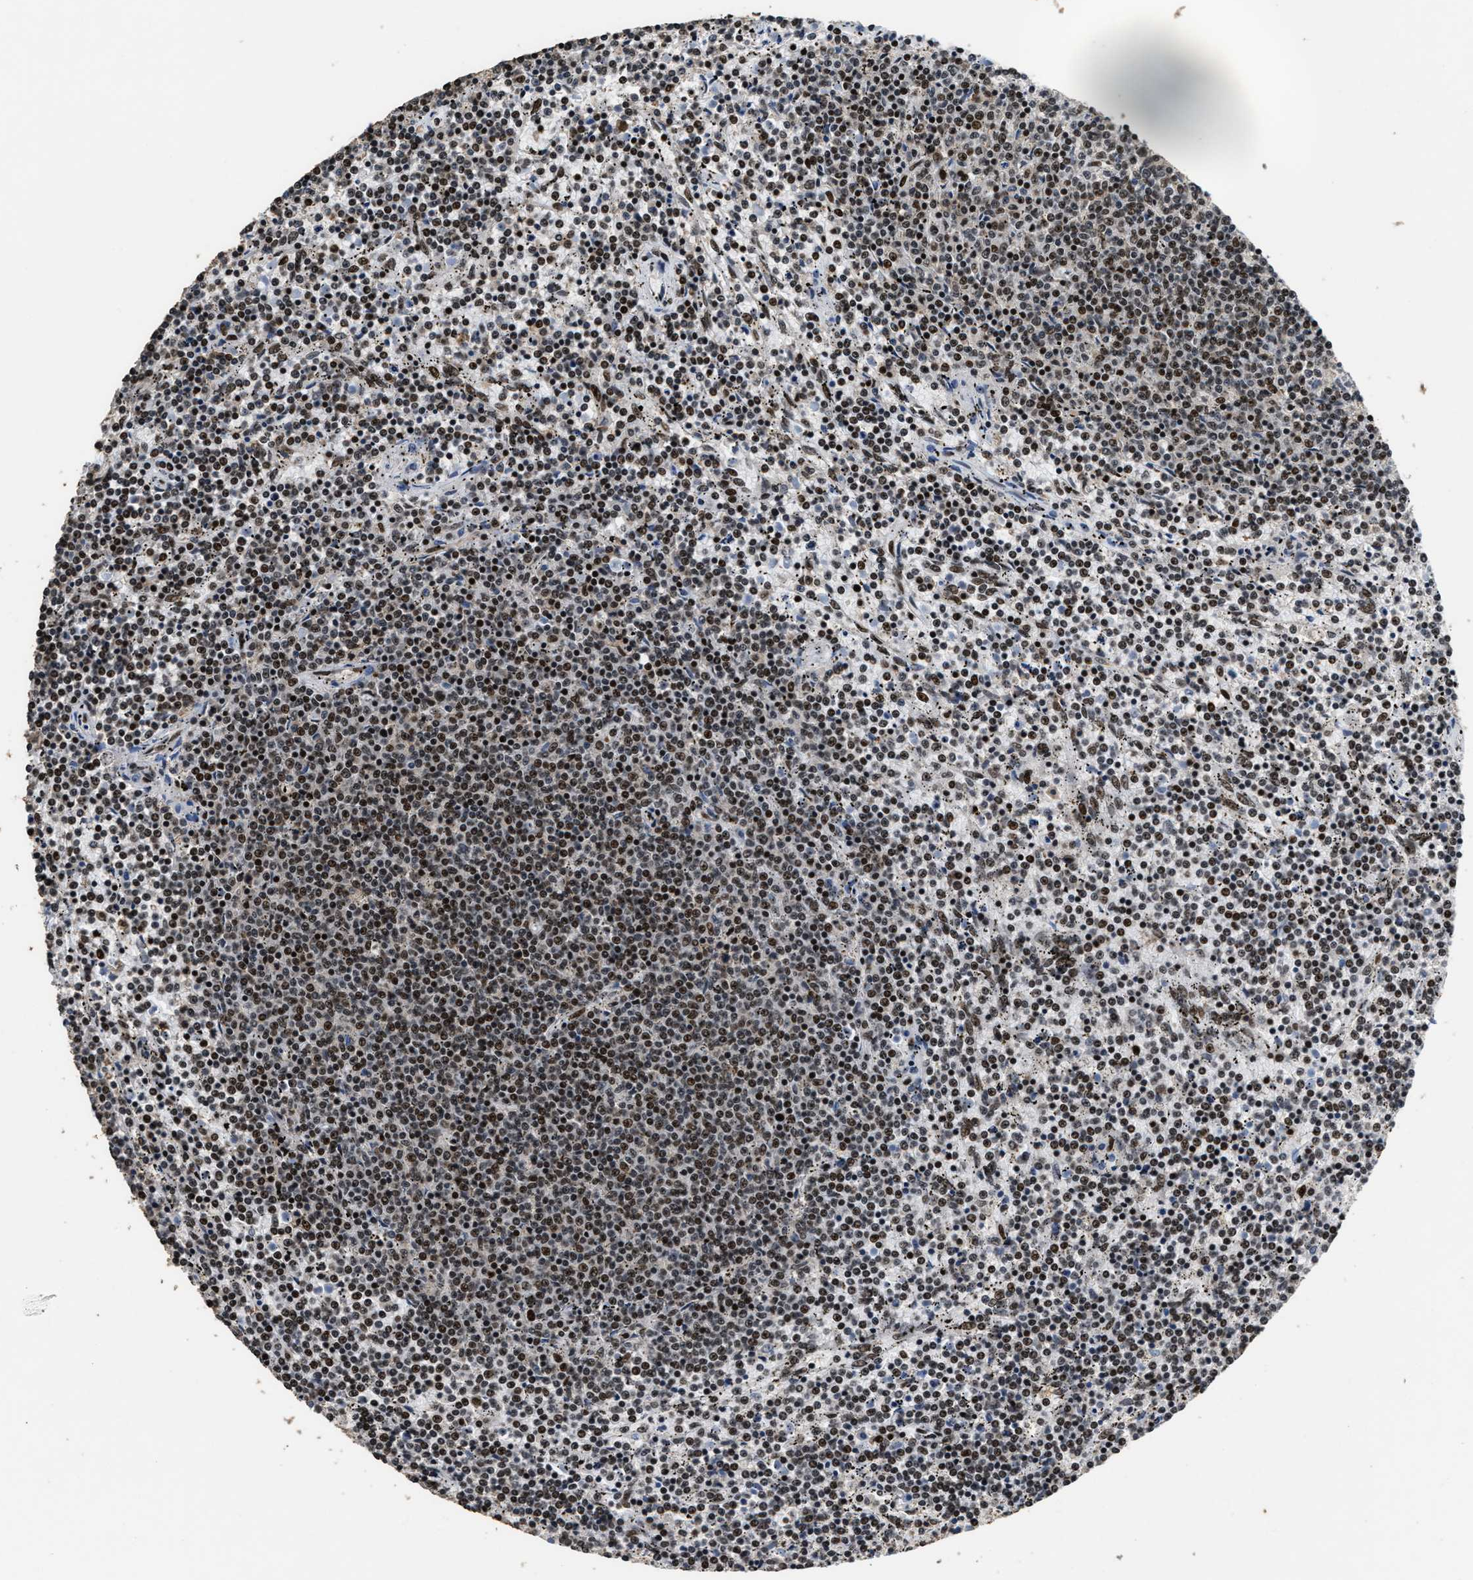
{"staining": {"intensity": "moderate", "quantity": ">75%", "location": "nuclear"}, "tissue": "lymphoma", "cell_type": "Tumor cells", "image_type": "cancer", "snomed": [{"axis": "morphology", "description": "Malignant lymphoma, non-Hodgkin's type, Low grade"}, {"axis": "topography", "description": "Spleen"}], "caption": "Protein expression analysis of human lymphoma reveals moderate nuclear staining in about >75% of tumor cells.", "gene": "RAD21", "patient": {"sex": "female", "age": 50}}